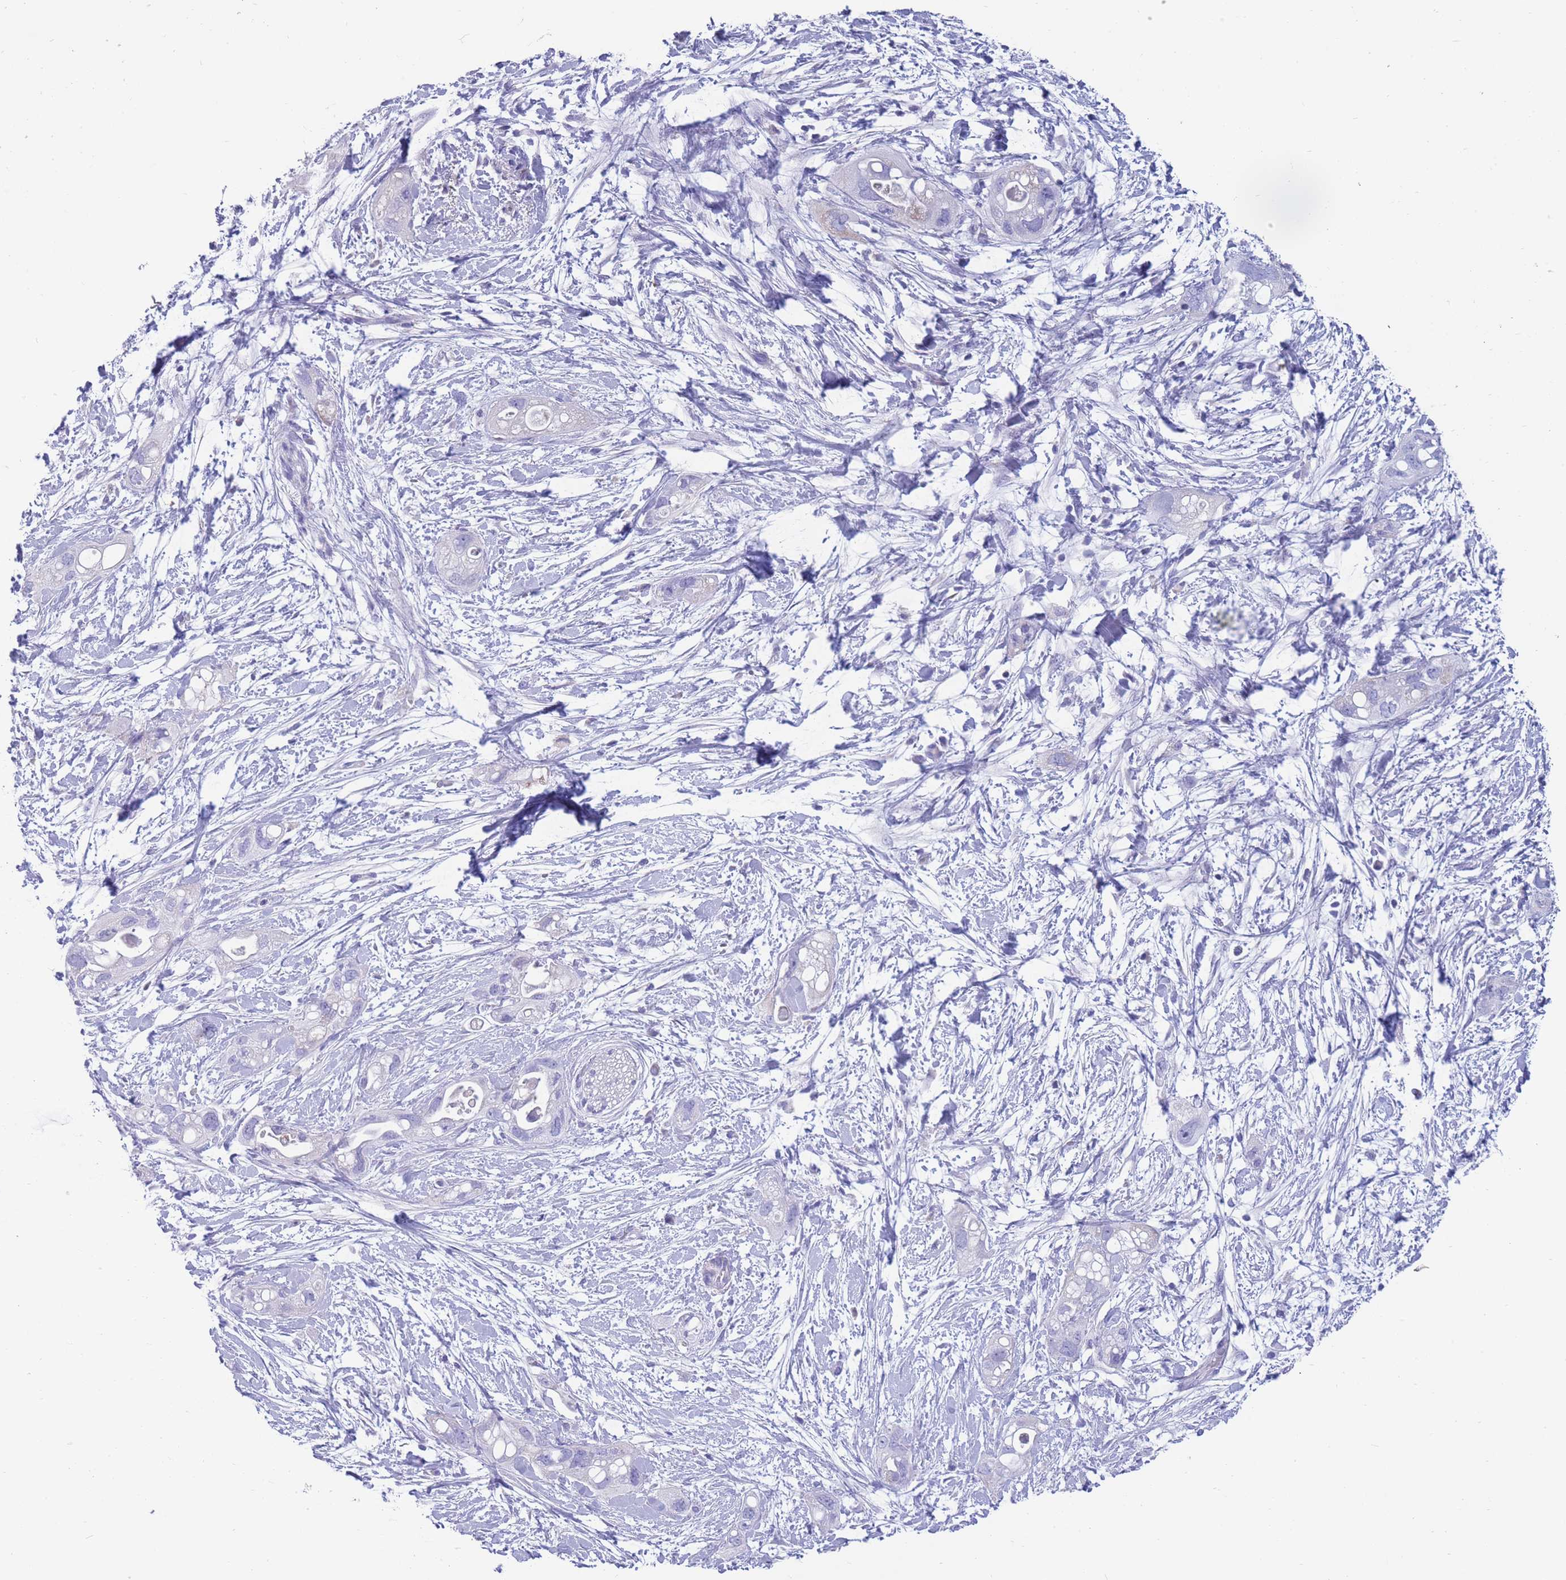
{"staining": {"intensity": "negative", "quantity": "none", "location": "none"}, "tissue": "pancreatic cancer", "cell_type": "Tumor cells", "image_type": "cancer", "snomed": [{"axis": "morphology", "description": "Adenocarcinoma, NOS"}, {"axis": "topography", "description": "Pancreas"}], "caption": "There is no significant positivity in tumor cells of adenocarcinoma (pancreatic).", "gene": "INTS2", "patient": {"sex": "female", "age": 72}}